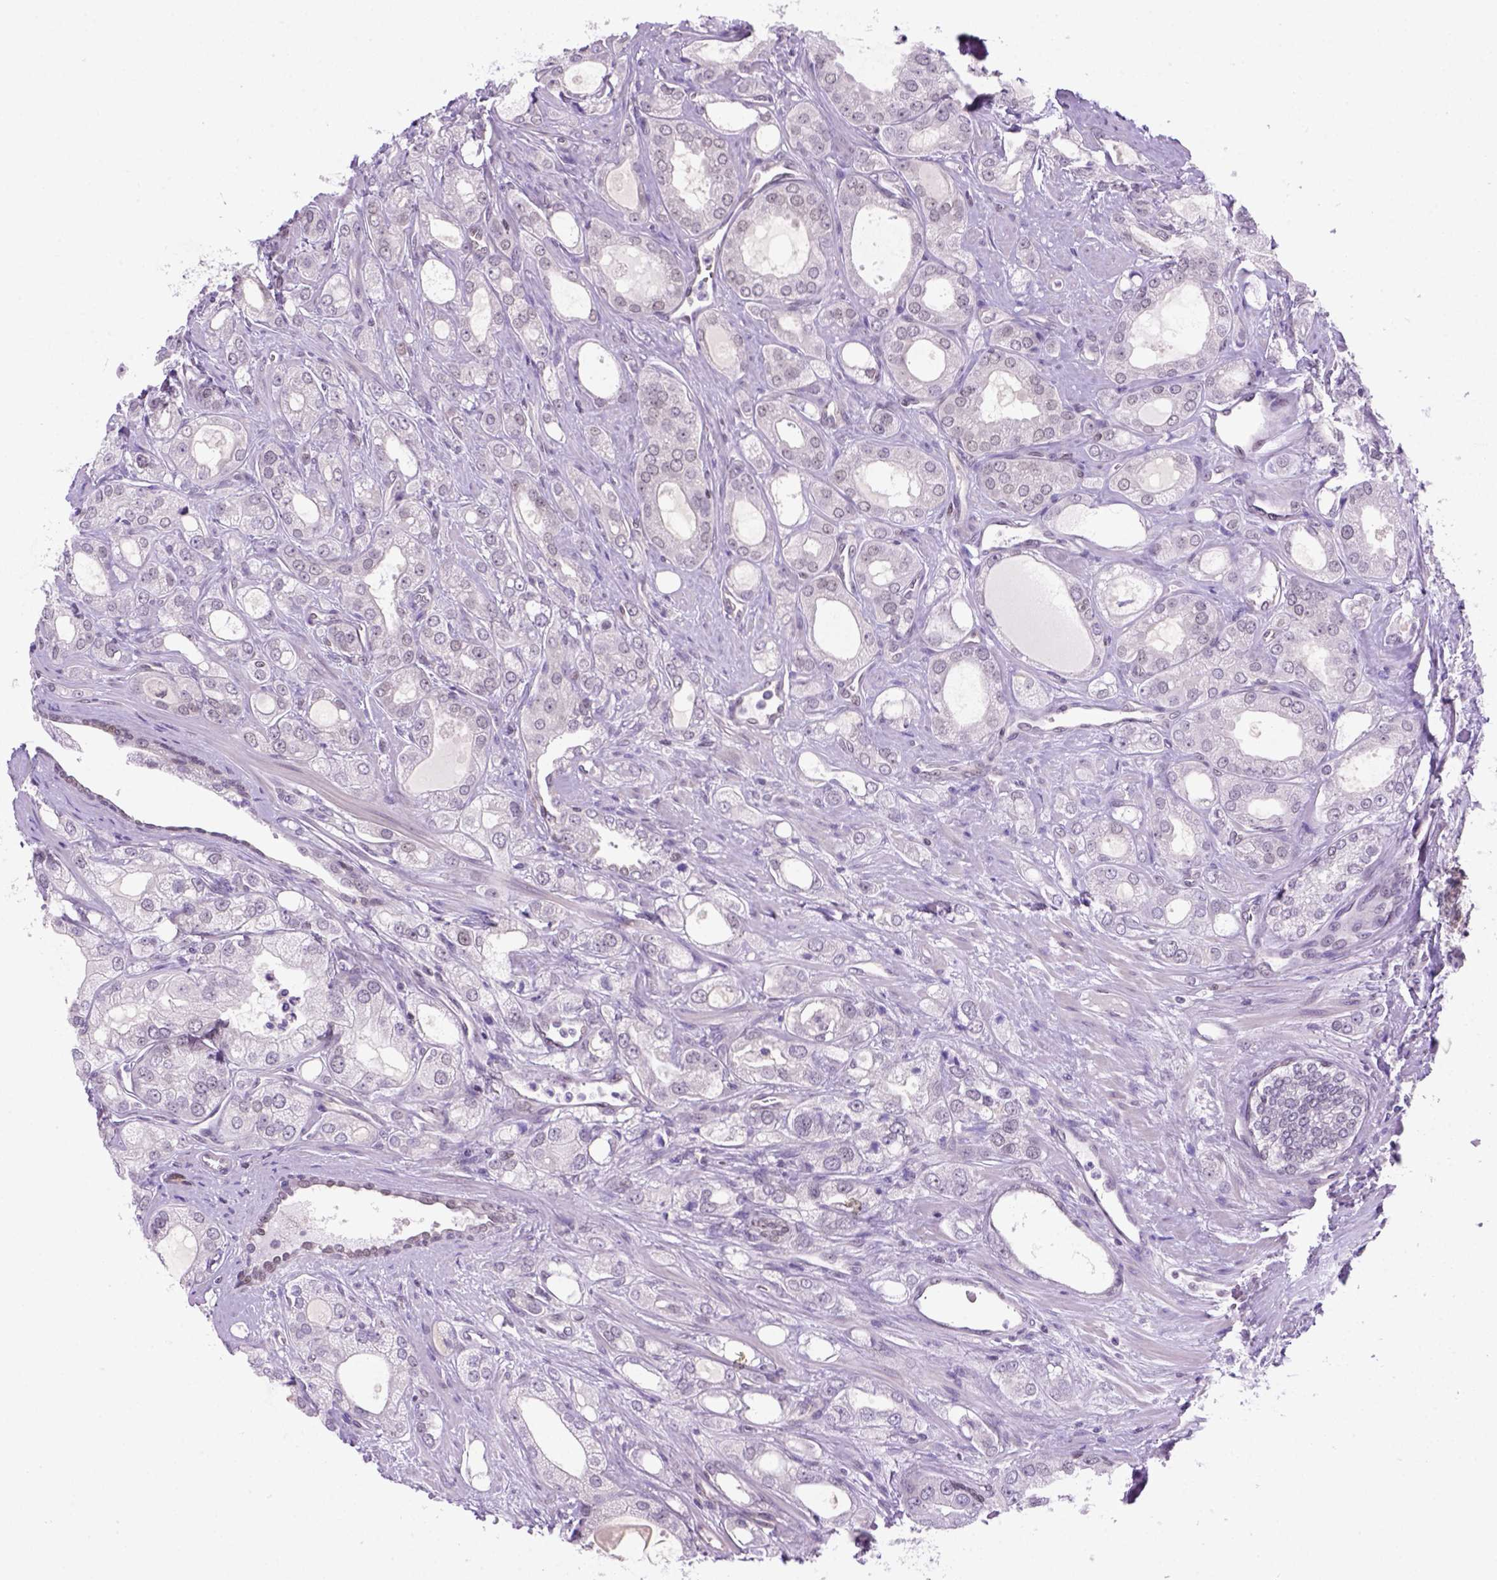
{"staining": {"intensity": "negative", "quantity": "none", "location": "none"}, "tissue": "prostate cancer", "cell_type": "Tumor cells", "image_type": "cancer", "snomed": [{"axis": "morphology", "description": "Adenocarcinoma, NOS"}, {"axis": "morphology", "description": "Adenocarcinoma, High grade"}, {"axis": "topography", "description": "Prostate"}], "caption": "Immunohistochemical staining of prostate high-grade adenocarcinoma displays no significant staining in tumor cells. (IHC, brightfield microscopy, high magnification).", "gene": "MGMT", "patient": {"sex": "male", "age": 70}}